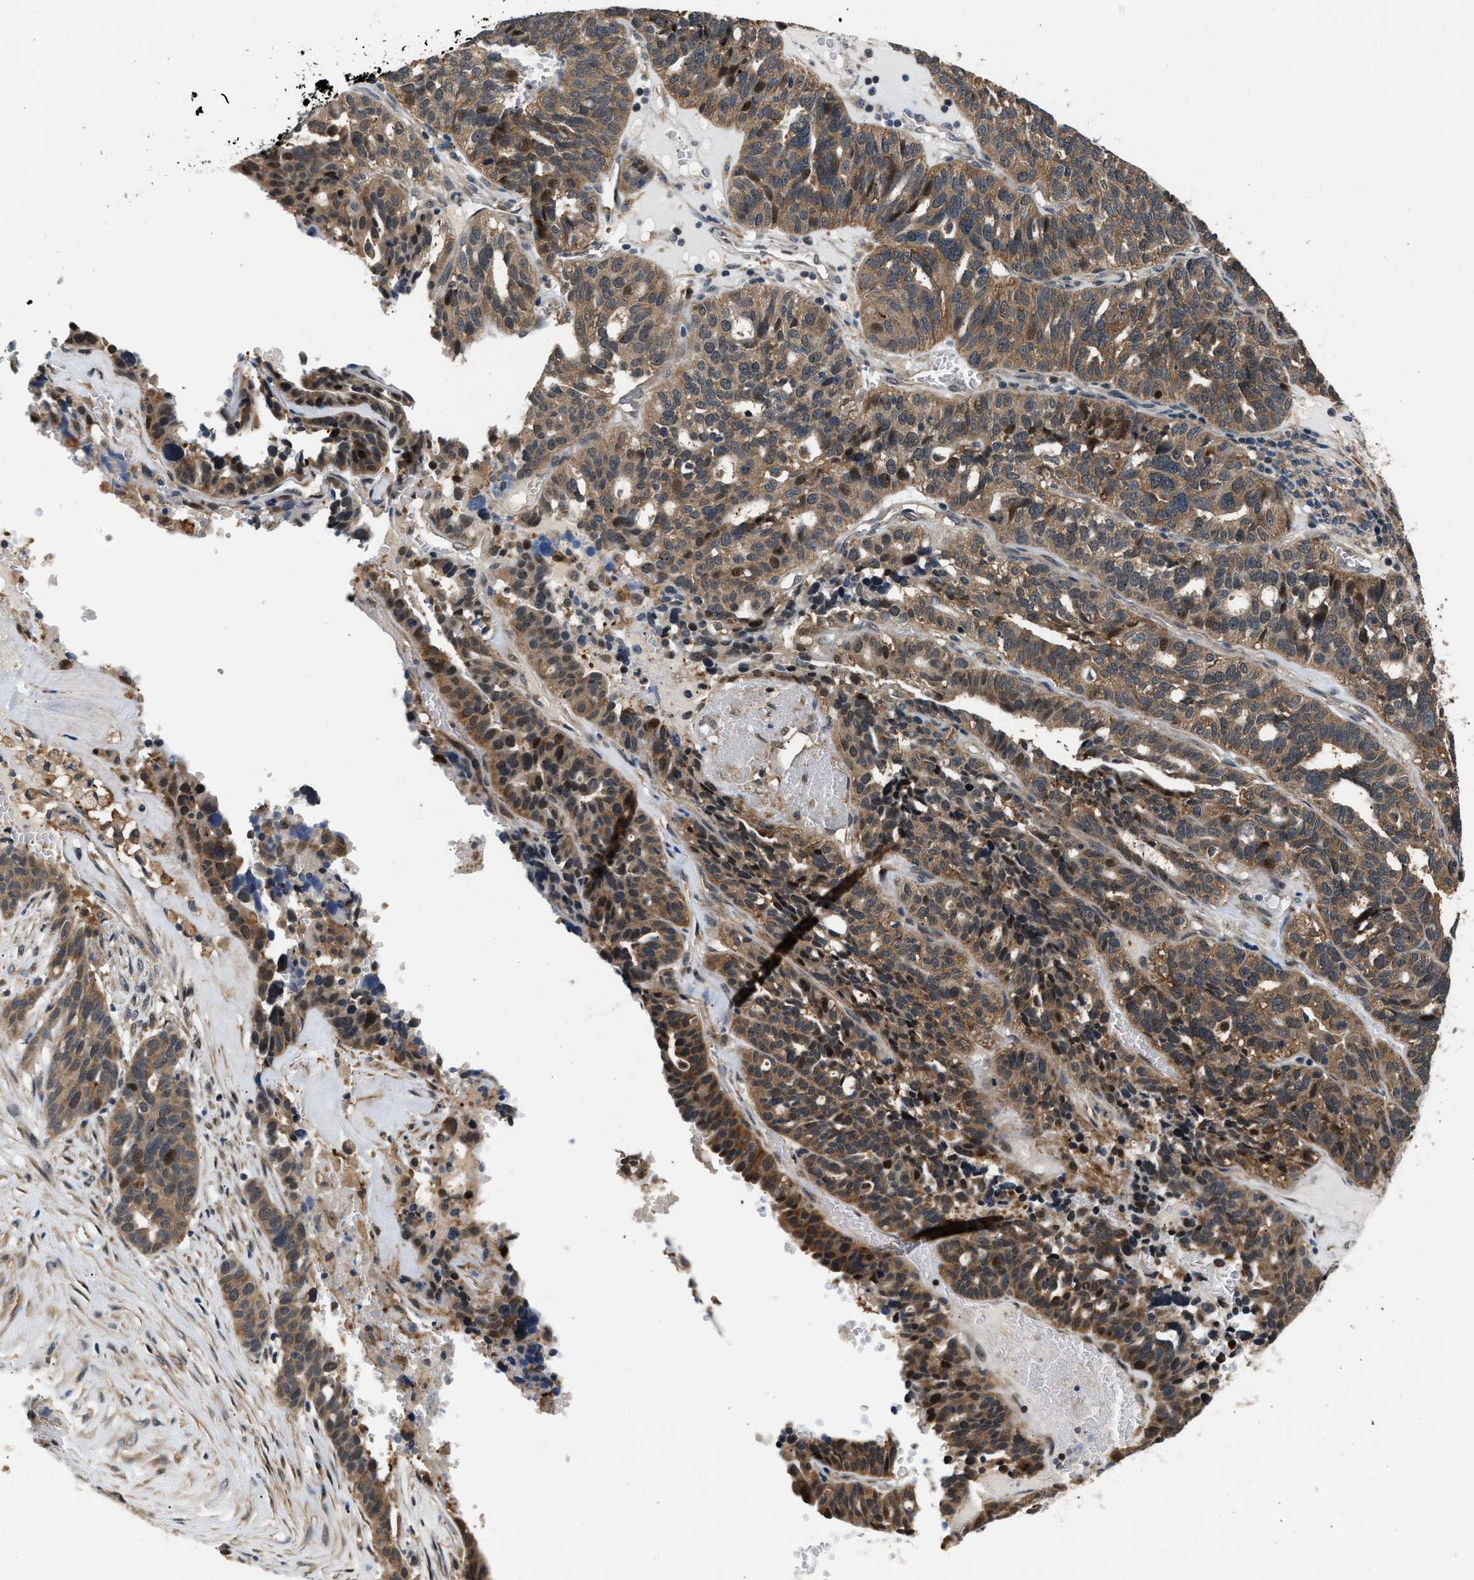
{"staining": {"intensity": "moderate", "quantity": ">75%", "location": "cytoplasmic/membranous,nuclear"}, "tissue": "ovarian cancer", "cell_type": "Tumor cells", "image_type": "cancer", "snomed": [{"axis": "morphology", "description": "Cystadenocarcinoma, serous, NOS"}, {"axis": "topography", "description": "Ovary"}], "caption": "High-magnification brightfield microscopy of serous cystadenocarcinoma (ovarian) stained with DAB (brown) and counterstained with hematoxylin (blue). tumor cells exhibit moderate cytoplasmic/membranous and nuclear staining is identified in about>75% of cells.", "gene": "LARP6", "patient": {"sex": "female", "age": 59}}